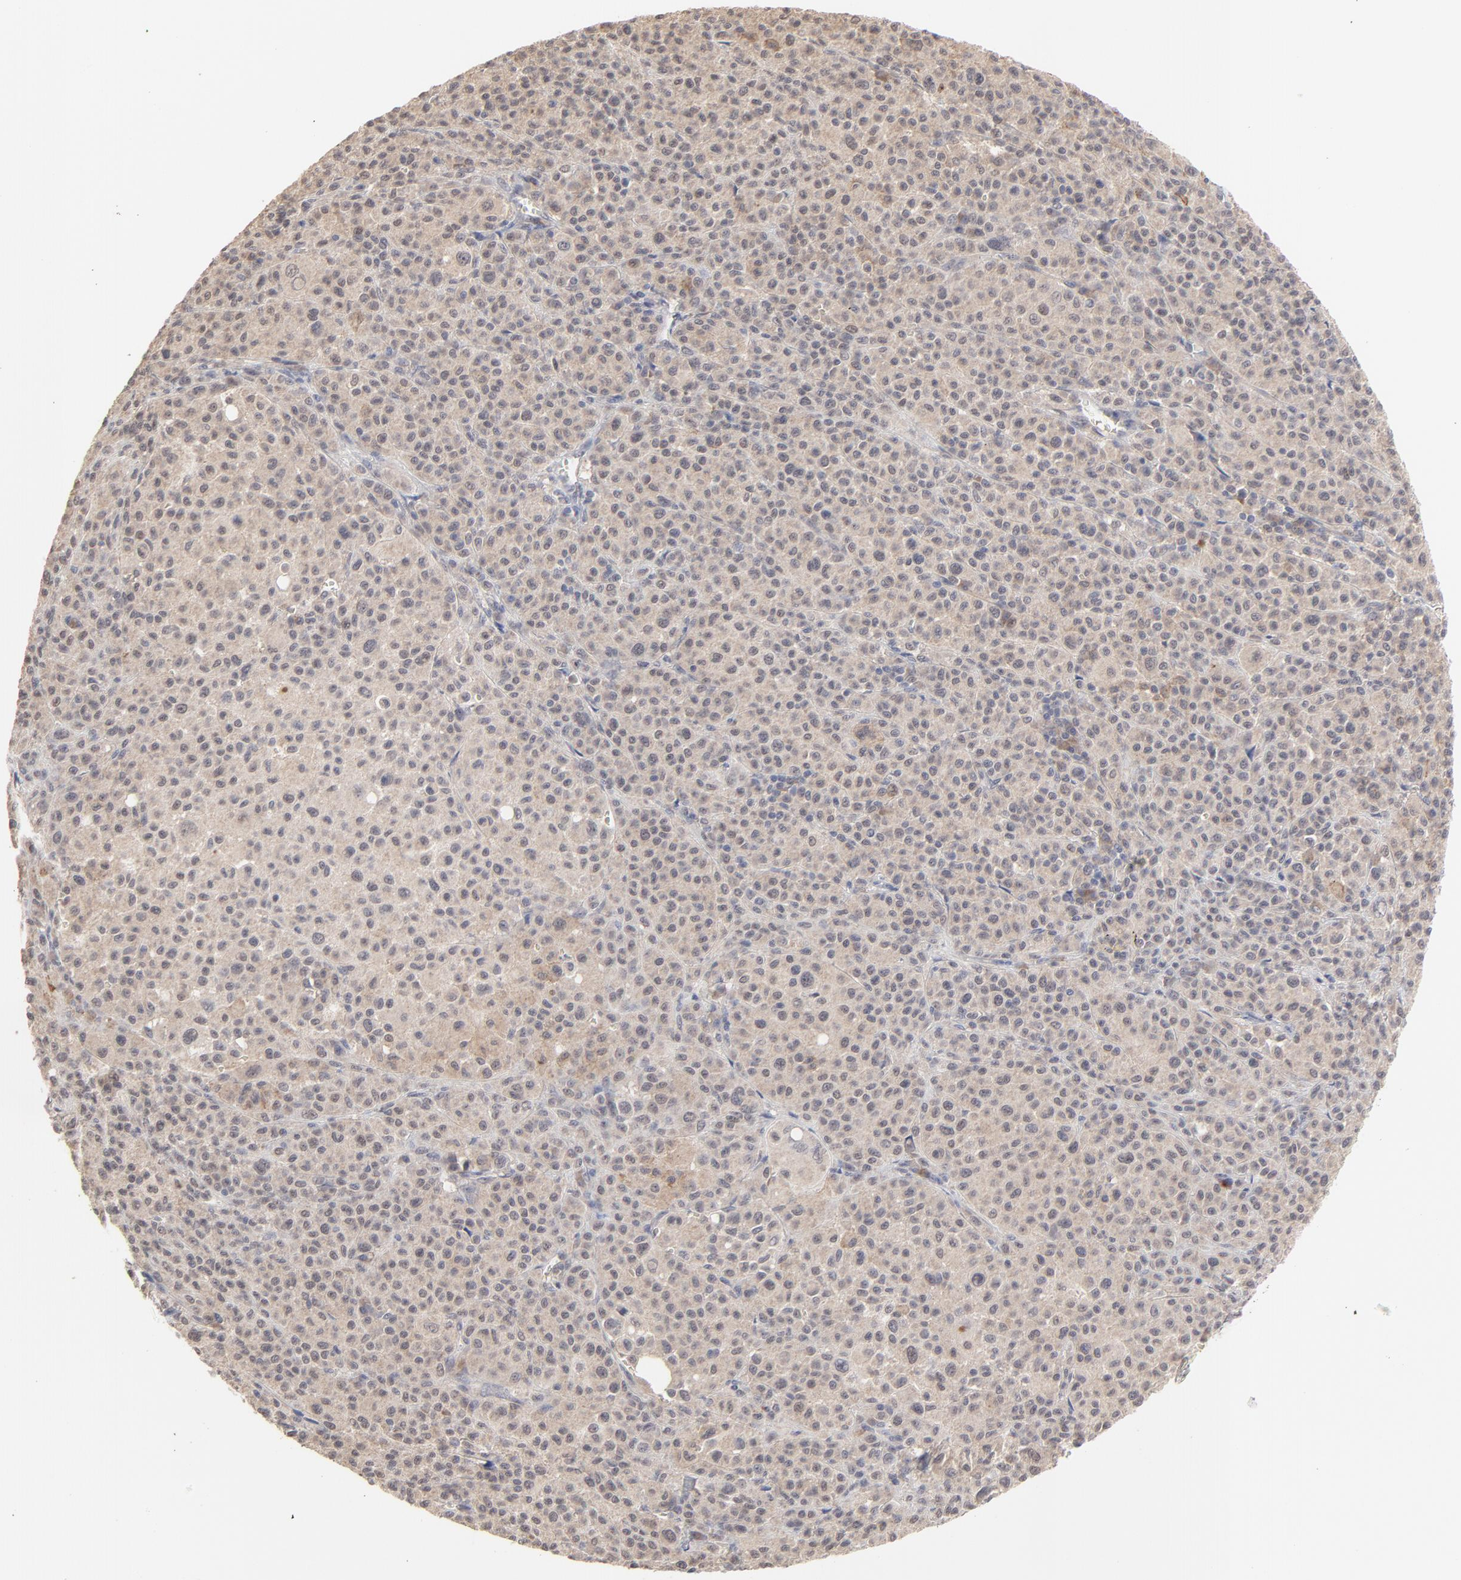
{"staining": {"intensity": "weak", "quantity": ">75%", "location": "cytoplasmic/membranous"}, "tissue": "melanoma", "cell_type": "Tumor cells", "image_type": "cancer", "snomed": [{"axis": "morphology", "description": "Malignant melanoma, Metastatic site"}, {"axis": "topography", "description": "Skin"}], "caption": "This histopathology image demonstrates IHC staining of malignant melanoma (metastatic site), with low weak cytoplasmic/membranous expression in approximately >75% of tumor cells.", "gene": "FAM199X", "patient": {"sex": "female", "age": 74}}